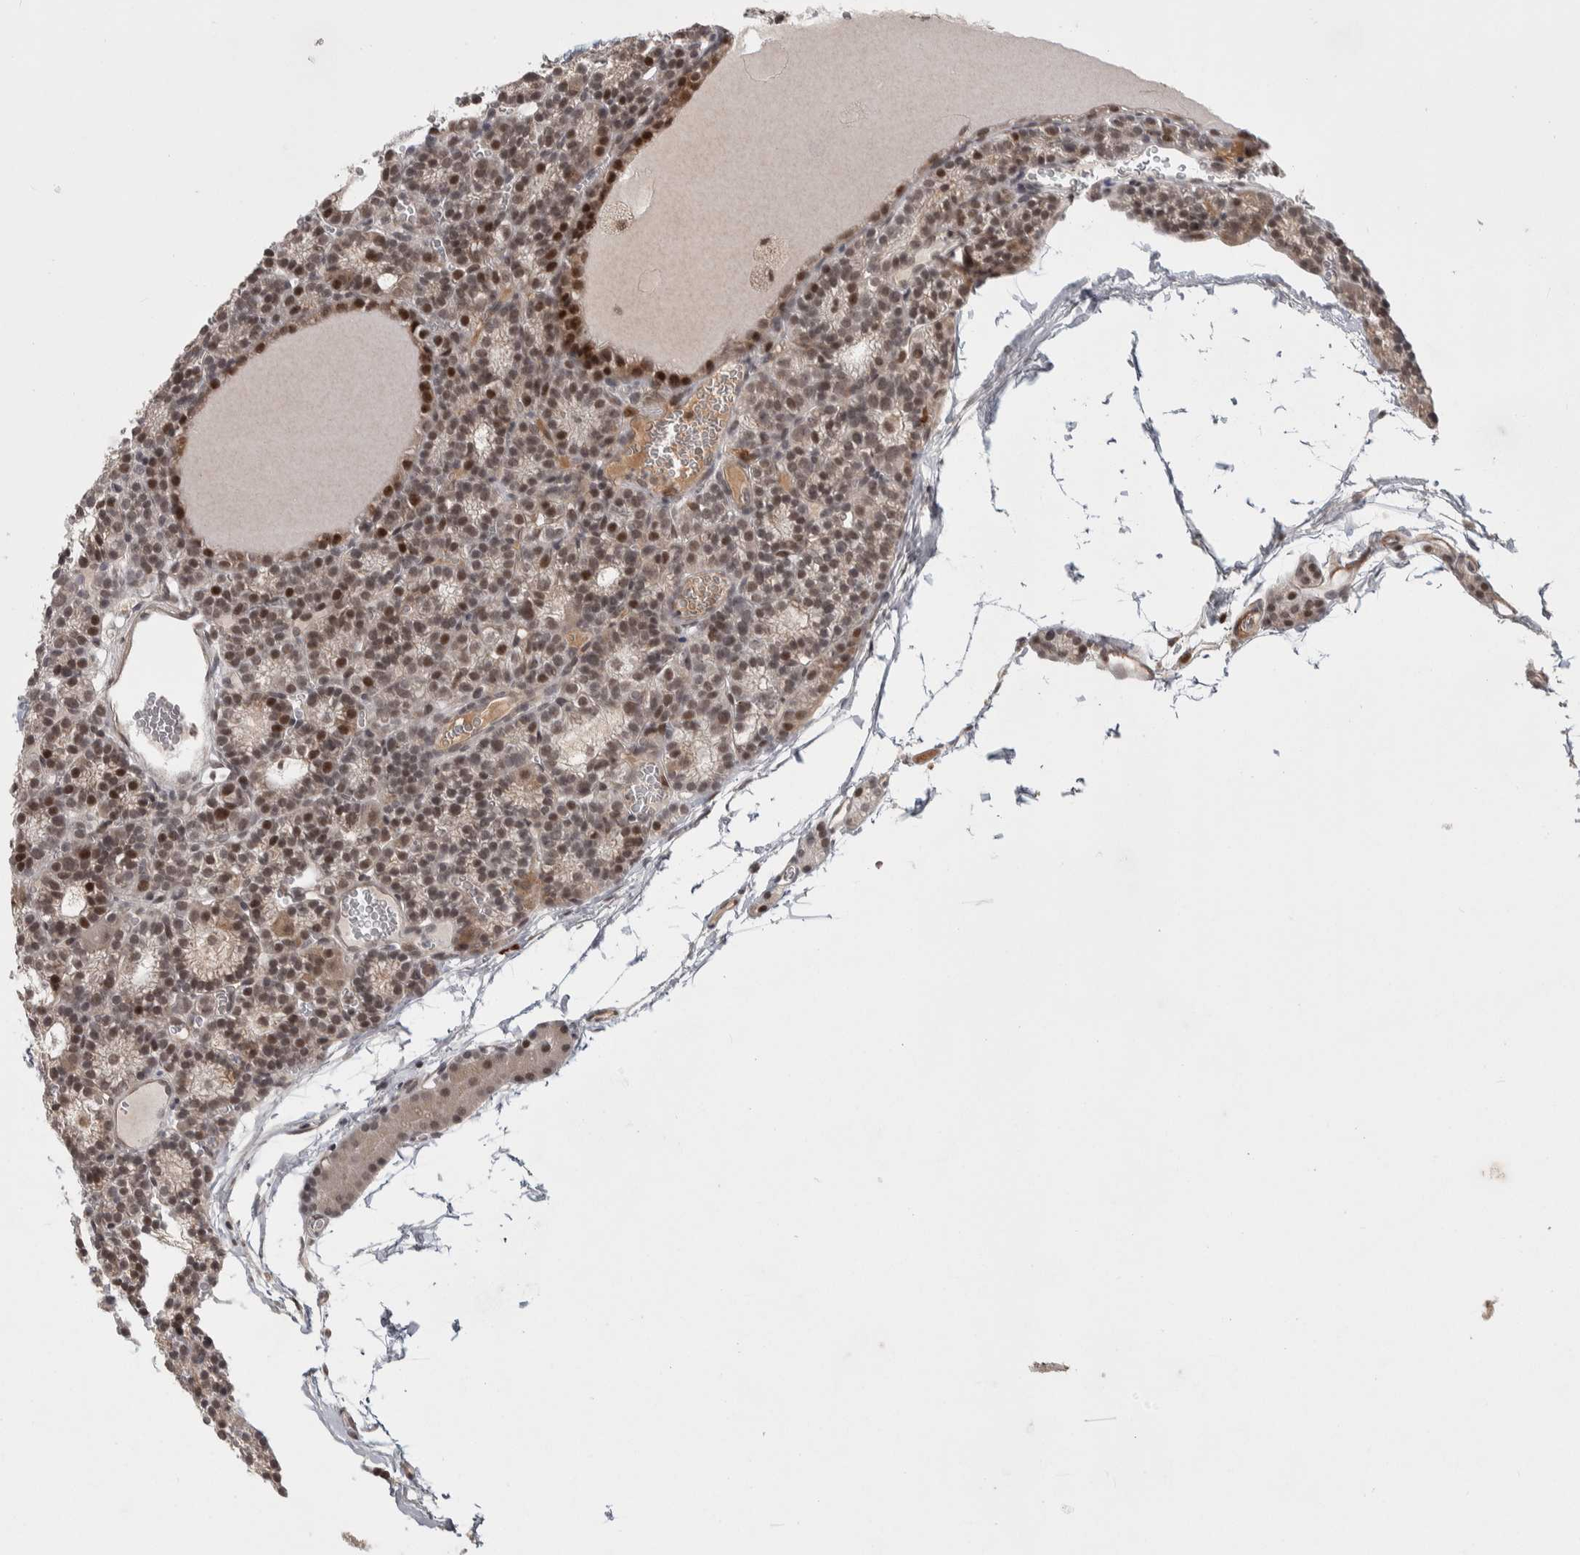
{"staining": {"intensity": "moderate", "quantity": "25%-75%", "location": "nuclear"}, "tissue": "parathyroid gland", "cell_type": "Glandular cells", "image_type": "normal", "snomed": [{"axis": "morphology", "description": "Normal tissue, NOS"}, {"axis": "morphology", "description": "Adenoma, NOS"}, {"axis": "topography", "description": "Parathyroid gland"}], "caption": "Immunohistochemistry (IHC) image of unremarkable parathyroid gland: human parathyroid gland stained using immunohistochemistry reveals medium levels of moderate protein expression localized specifically in the nuclear of glandular cells, appearing as a nuclear brown color.", "gene": "ZNF592", "patient": {"sex": "female", "age": 58}}